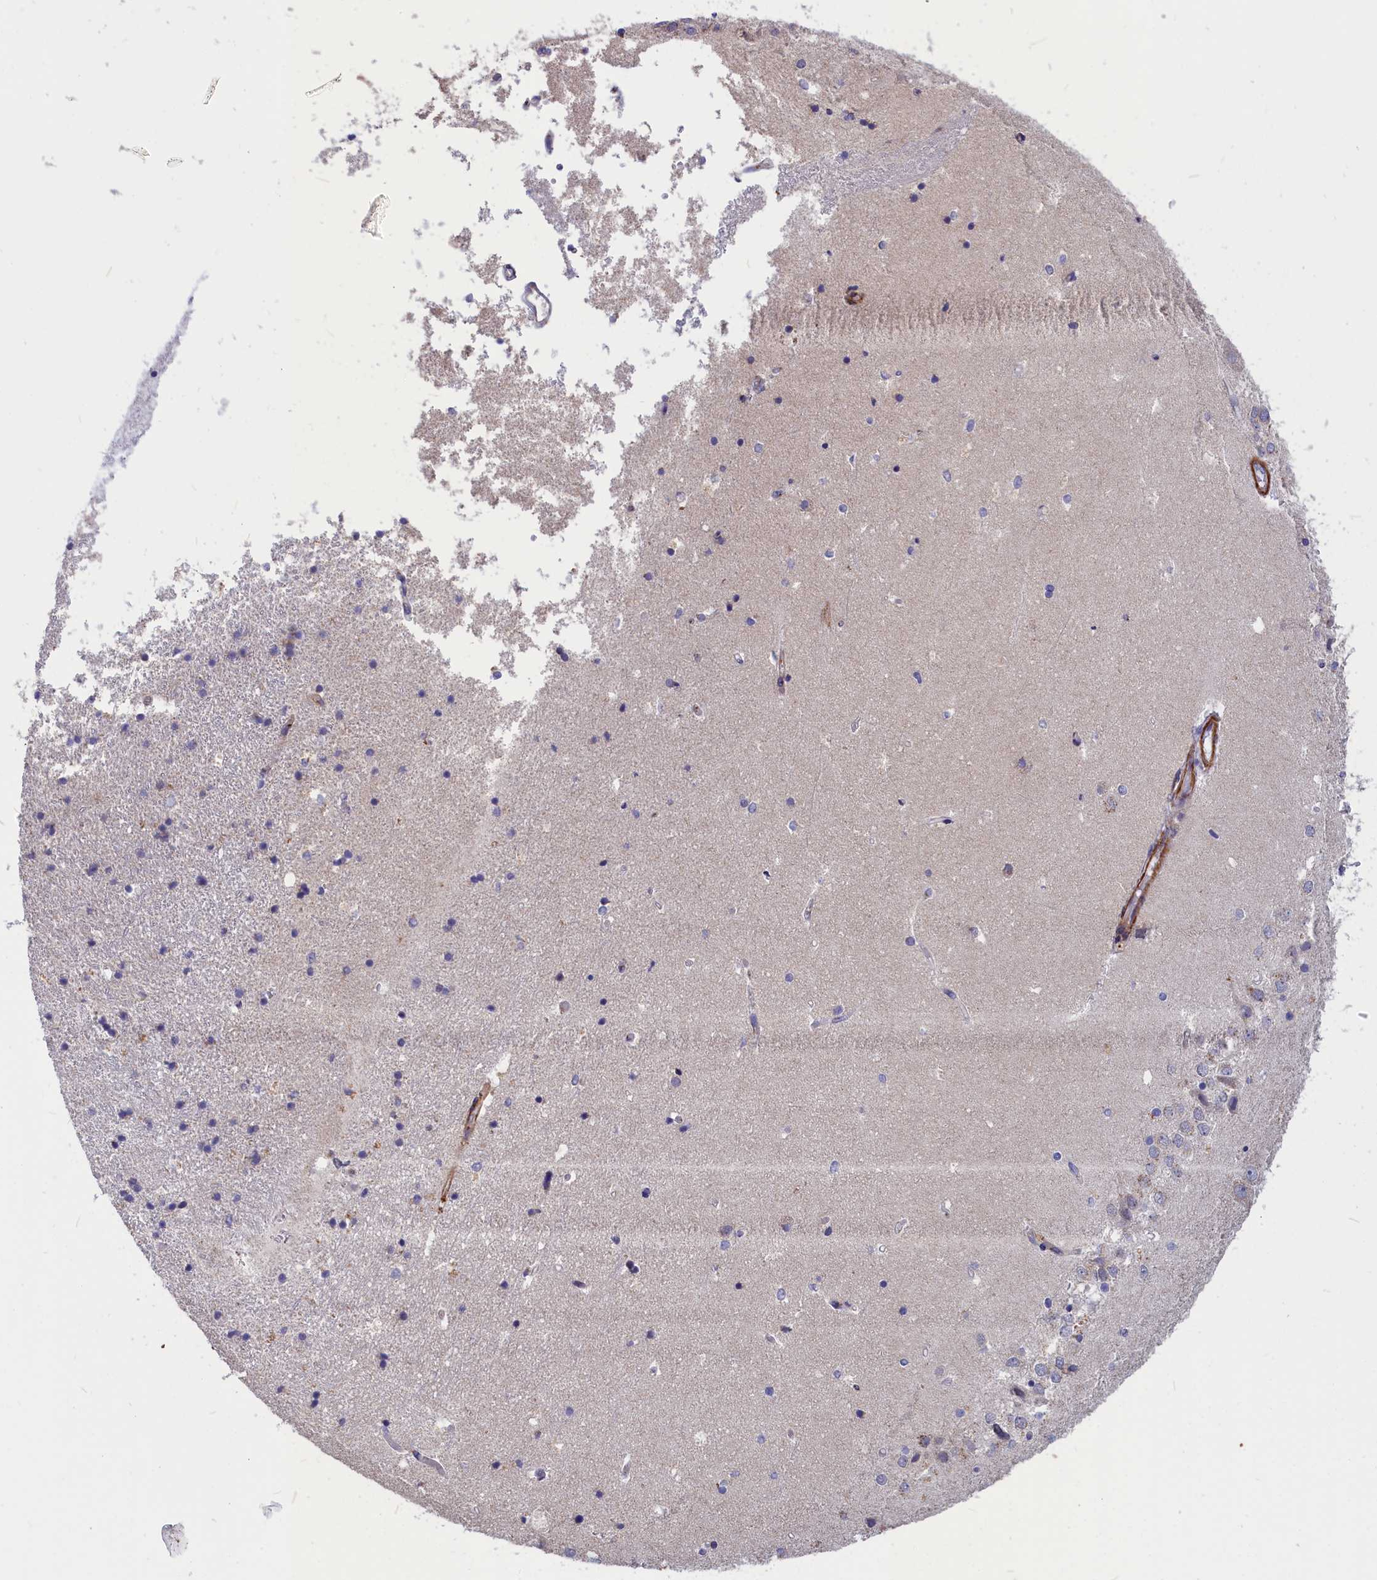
{"staining": {"intensity": "negative", "quantity": "none", "location": "none"}, "tissue": "hippocampus", "cell_type": "Glial cells", "image_type": "normal", "snomed": [{"axis": "morphology", "description": "Normal tissue, NOS"}, {"axis": "topography", "description": "Hippocampus"}], "caption": "This image is of unremarkable hippocampus stained with immunohistochemistry (IHC) to label a protein in brown with the nuclei are counter-stained blue. There is no staining in glial cells.", "gene": "TUBGCP4", "patient": {"sex": "female", "age": 52}}